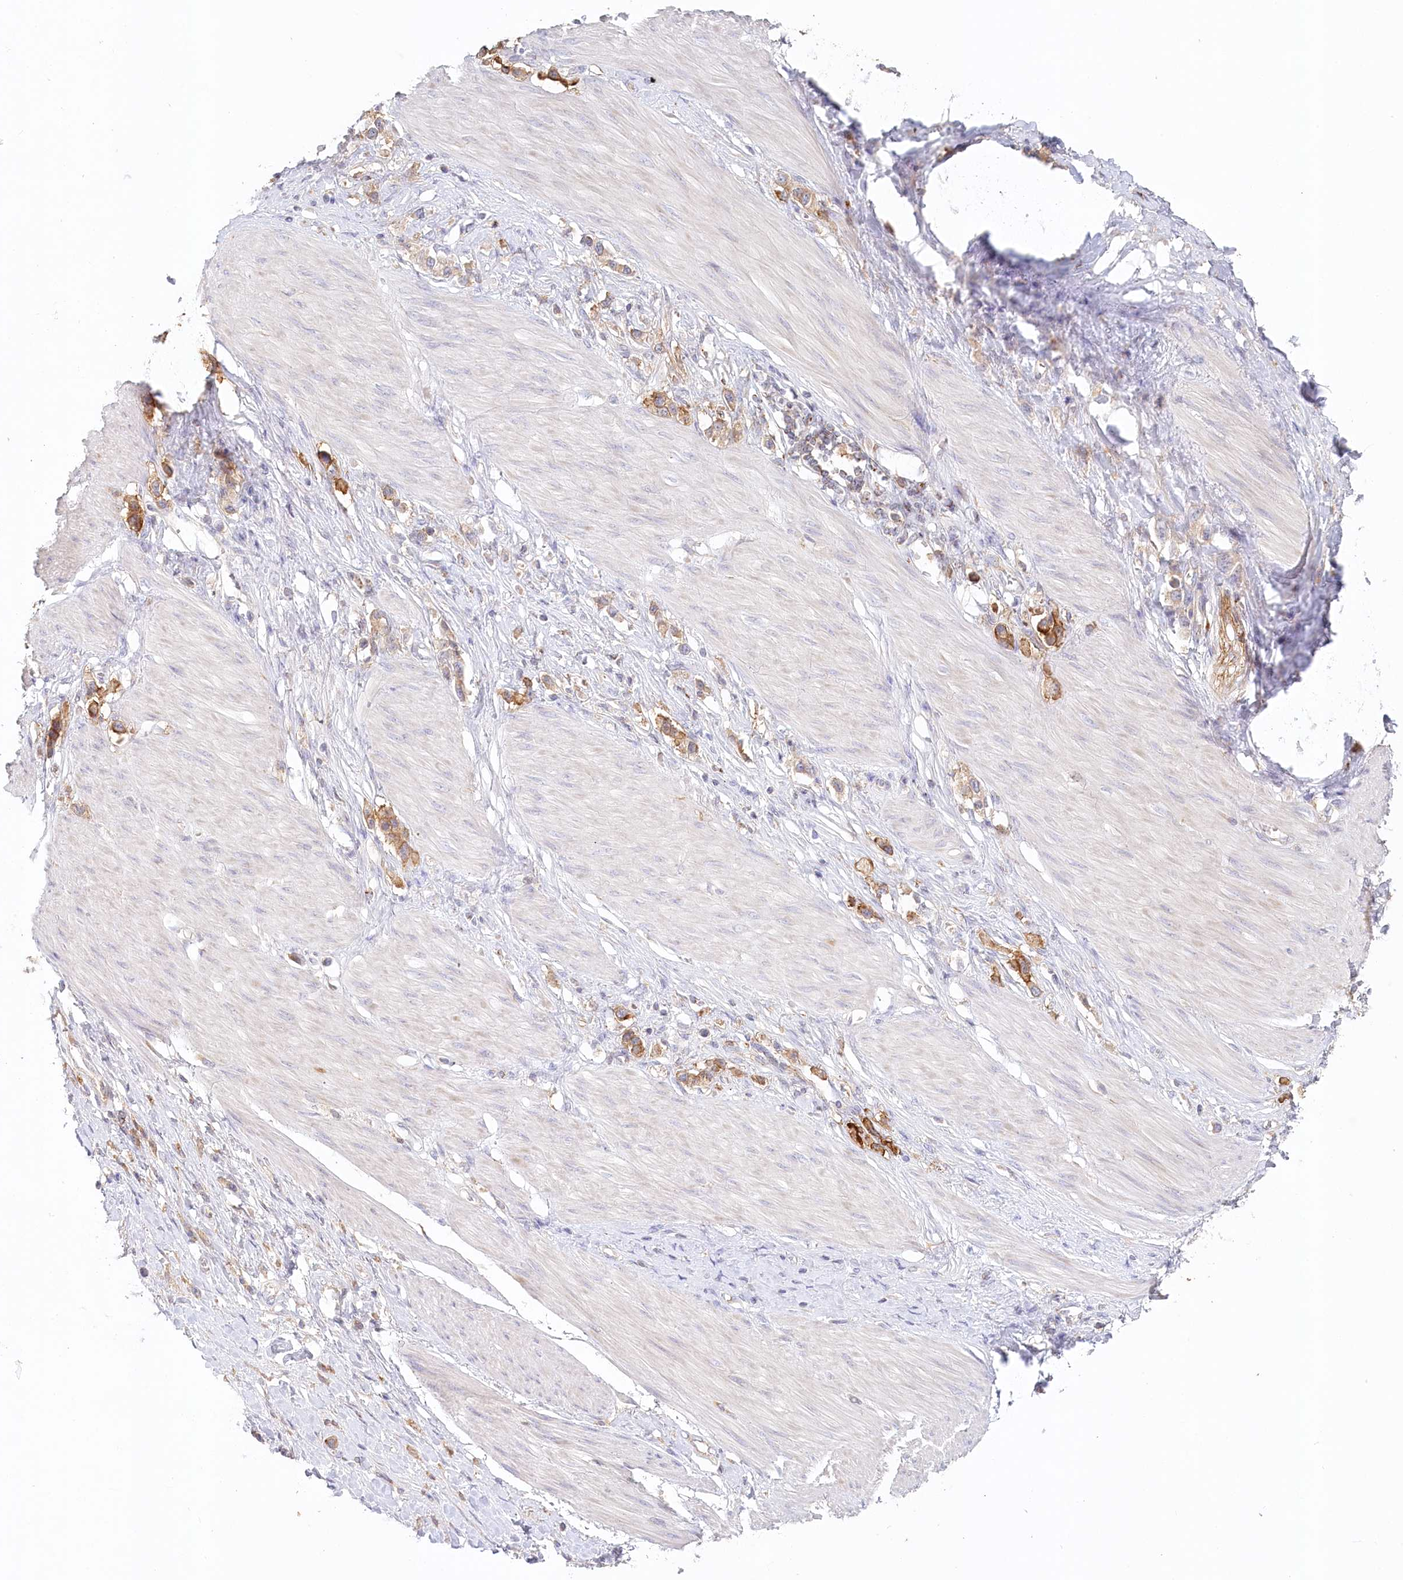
{"staining": {"intensity": "moderate", "quantity": ">75%", "location": "cytoplasmic/membranous"}, "tissue": "stomach cancer", "cell_type": "Tumor cells", "image_type": "cancer", "snomed": [{"axis": "morphology", "description": "Adenocarcinoma, NOS"}, {"axis": "topography", "description": "Stomach"}], "caption": "Immunohistochemical staining of human adenocarcinoma (stomach) shows medium levels of moderate cytoplasmic/membranous protein staining in approximately >75% of tumor cells.", "gene": "VSIG1", "patient": {"sex": "female", "age": 65}}